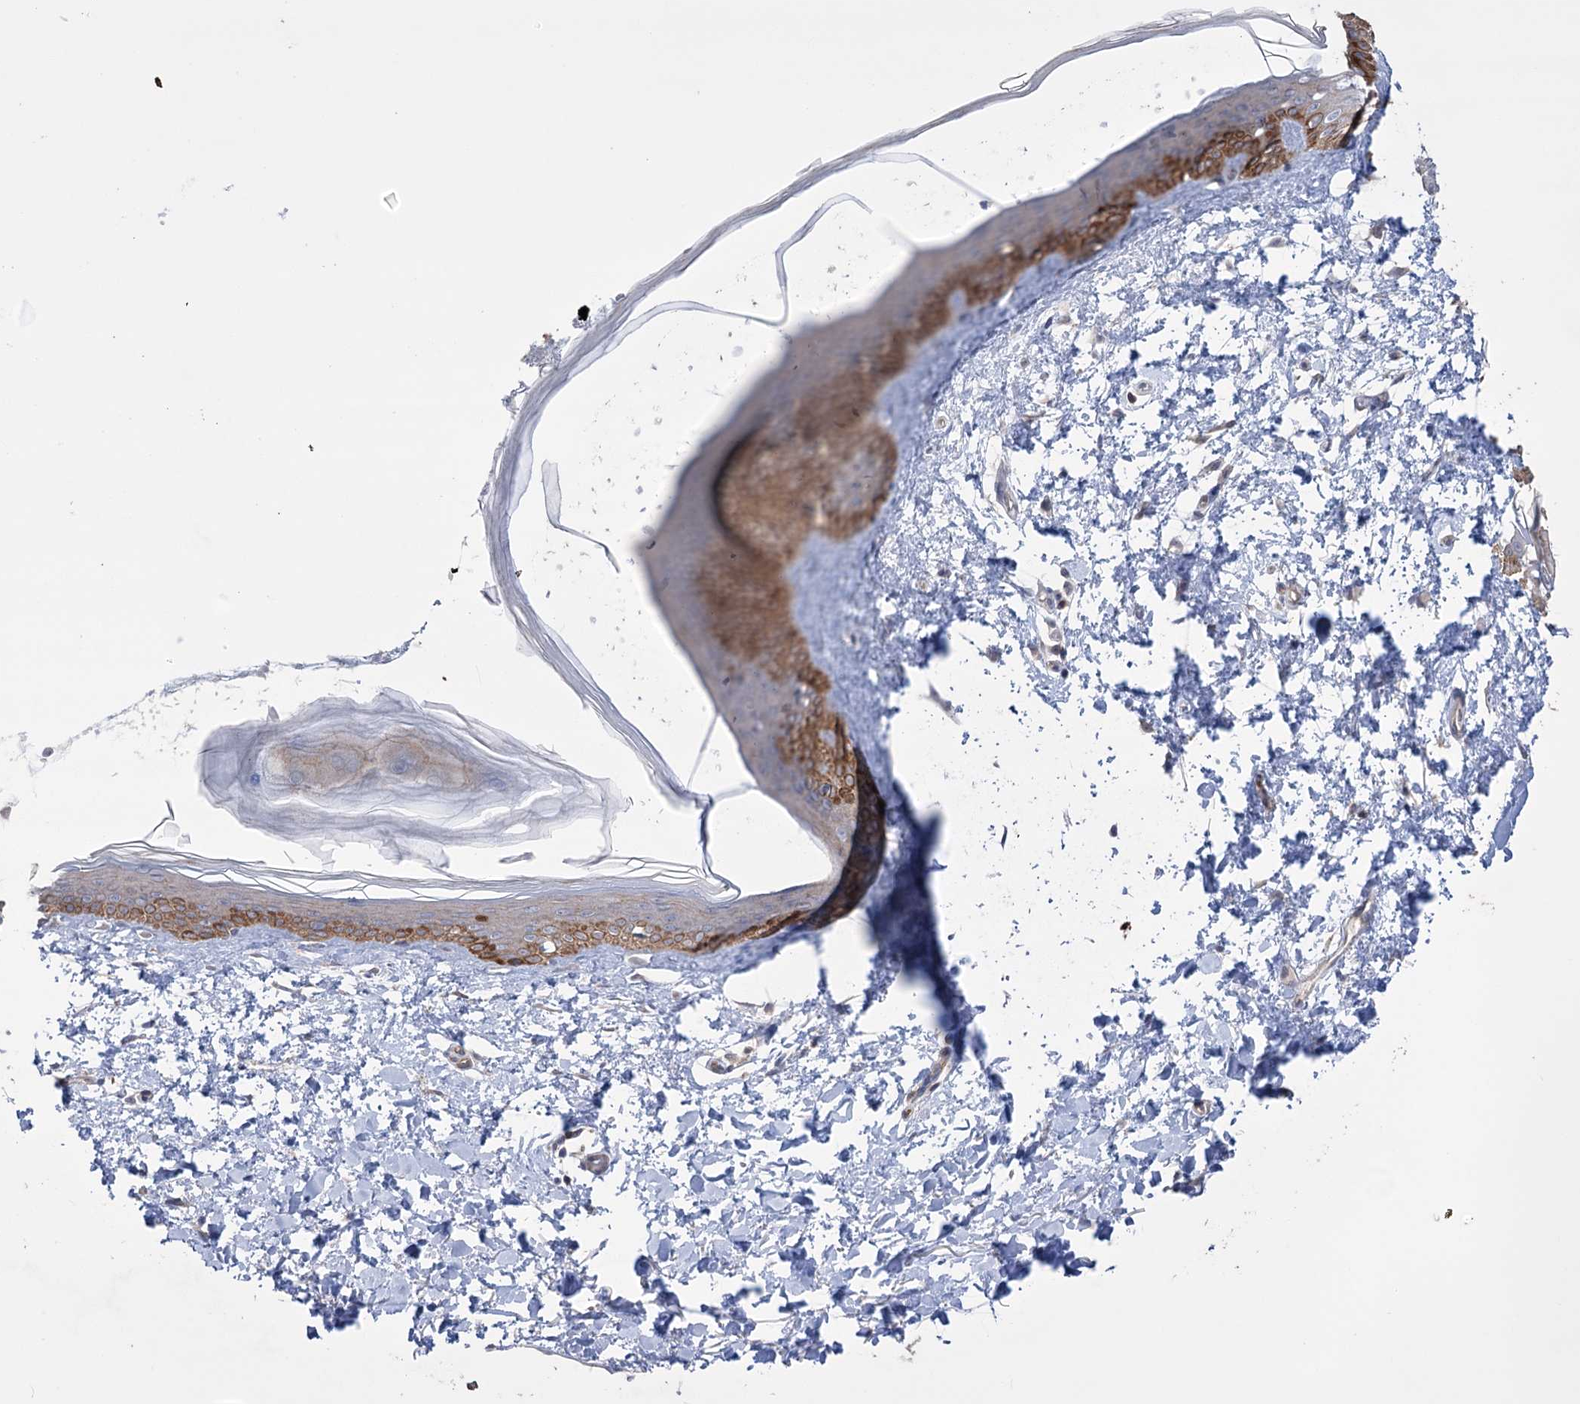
{"staining": {"intensity": "weak", "quantity": "25%-75%", "location": "cytoplasmic/membranous"}, "tissue": "skin", "cell_type": "Fibroblasts", "image_type": "normal", "snomed": [{"axis": "morphology", "description": "Normal tissue, NOS"}, {"axis": "topography", "description": "Skin"}], "caption": "This image reveals immunohistochemistry (IHC) staining of unremarkable human skin, with low weak cytoplasmic/membranous staining in approximately 25%-75% of fibroblasts.", "gene": "TRIM71", "patient": {"sex": "female", "age": 58}}